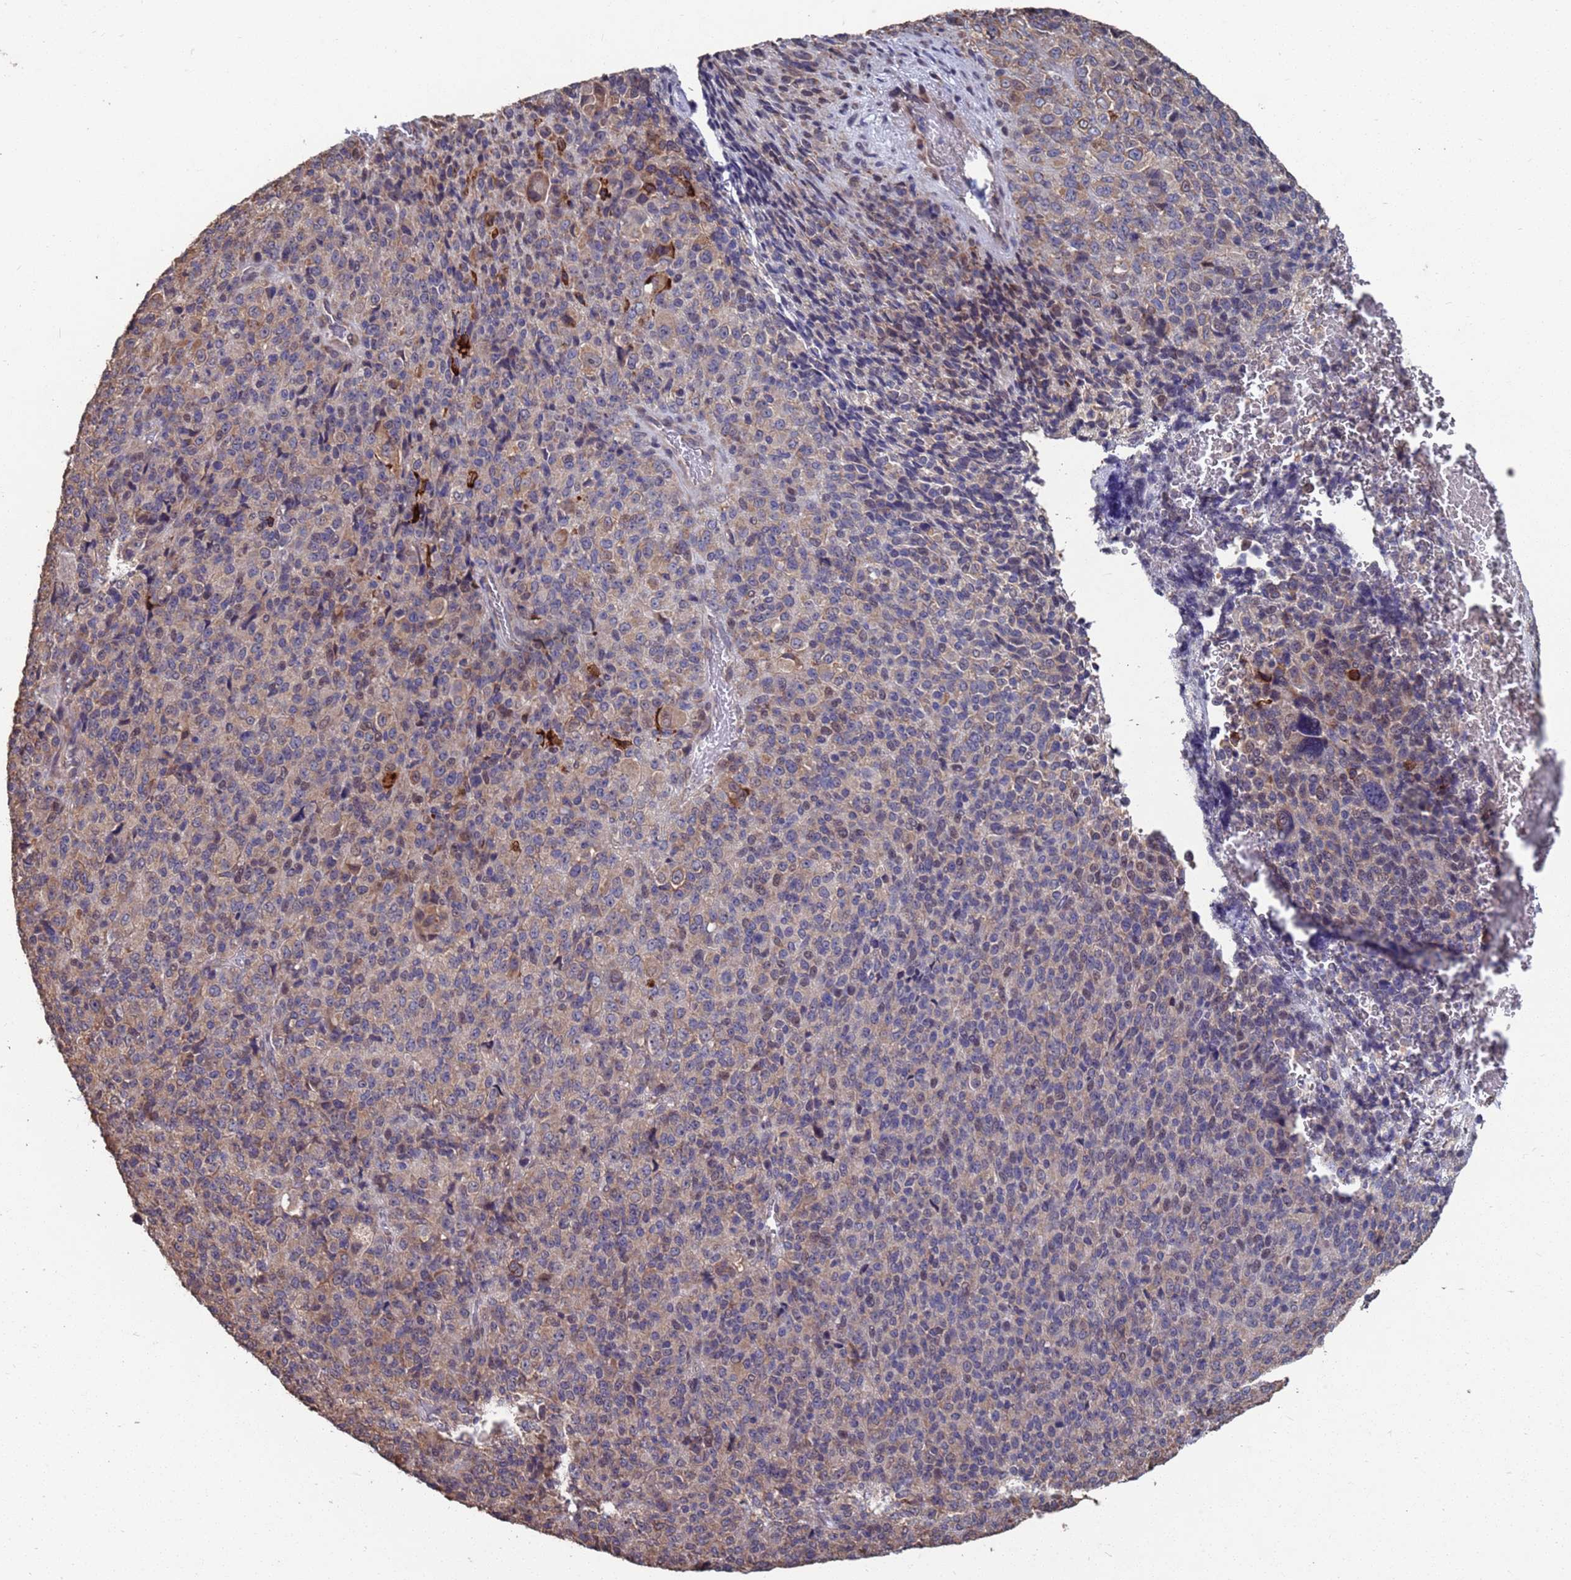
{"staining": {"intensity": "weak", "quantity": "25%-75%", "location": "cytoplasmic/membranous"}, "tissue": "melanoma", "cell_type": "Tumor cells", "image_type": "cancer", "snomed": [{"axis": "morphology", "description": "Malignant melanoma, Metastatic site"}, {"axis": "topography", "description": "Brain"}], "caption": "Brown immunohistochemical staining in human malignant melanoma (metastatic site) exhibits weak cytoplasmic/membranous expression in about 25%-75% of tumor cells.", "gene": "CFAP119", "patient": {"sex": "female", "age": 56}}